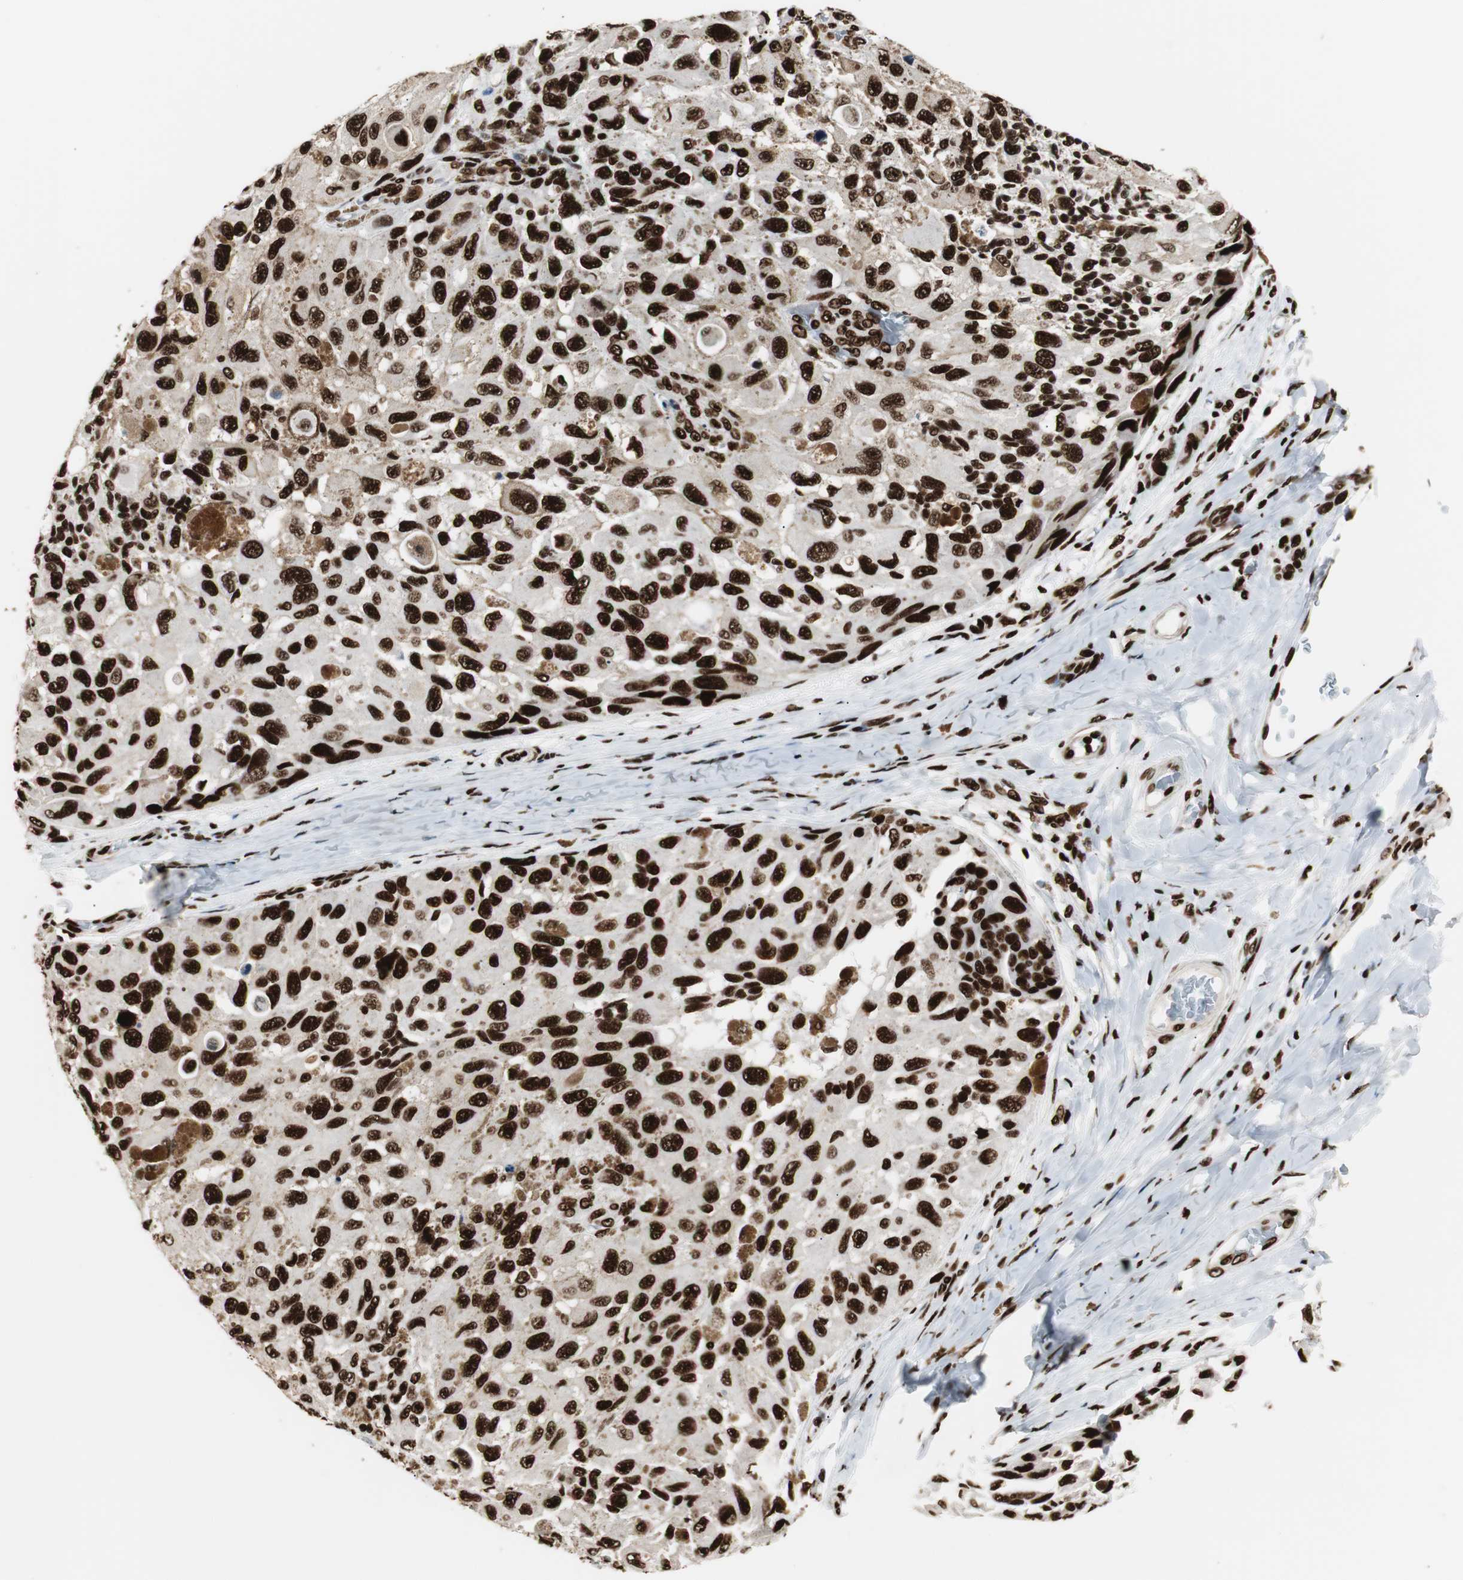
{"staining": {"intensity": "strong", "quantity": ">75%", "location": "nuclear"}, "tissue": "melanoma", "cell_type": "Tumor cells", "image_type": "cancer", "snomed": [{"axis": "morphology", "description": "Malignant melanoma, NOS"}, {"axis": "topography", "description": "Skin"}], "caption": "Melanoma tissue exhibits strong nuclear positivity in about >75% of tumor cells", "gene": "MTA2", "patient": {"sex": "female", "age": 73}}